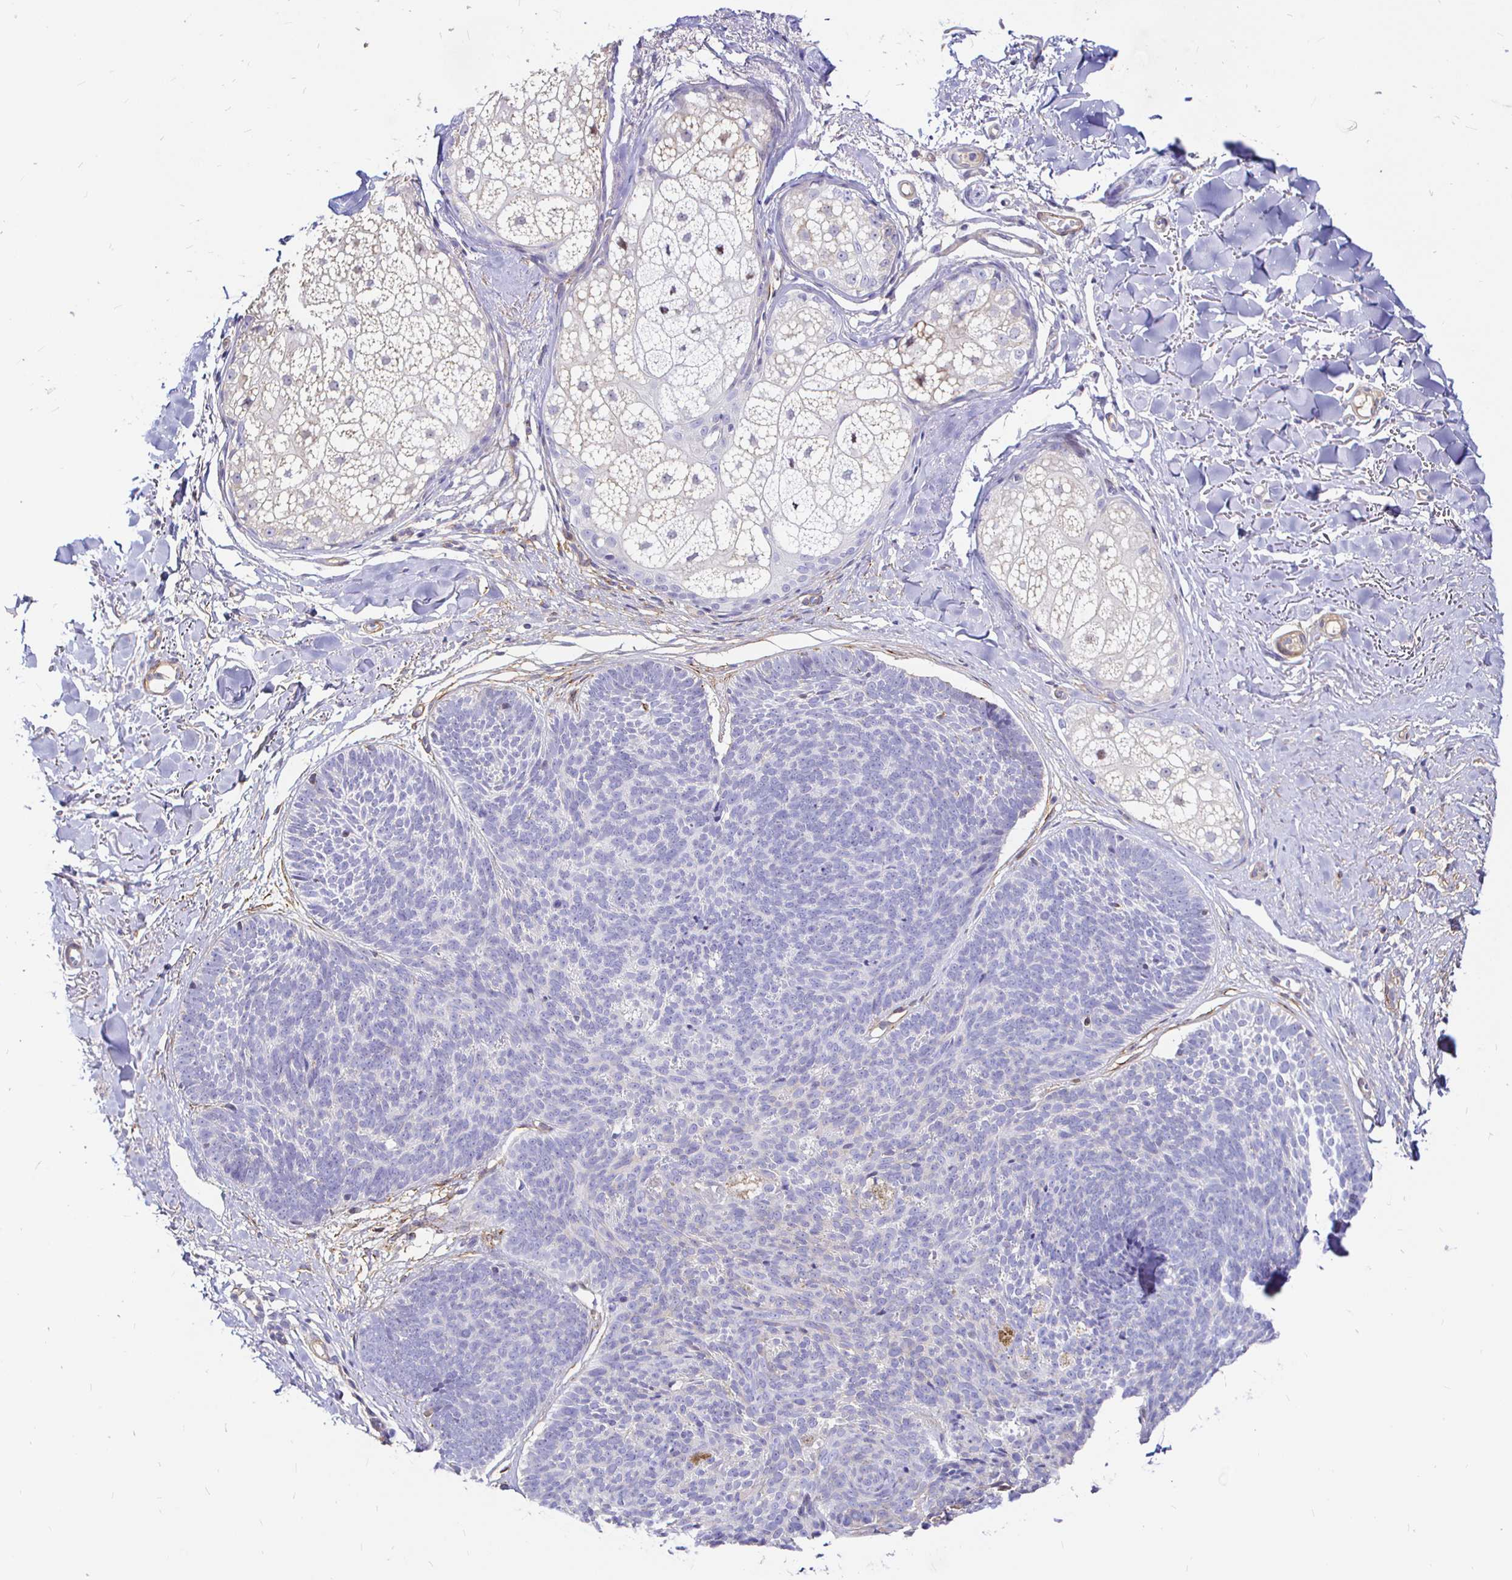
{"staining": {"intensity": "negative", "quantity": "none", "location": "none"}, "tissue": "skin cancer", "cell_type": "Tumor cells", "image_type": "cancer", "snomed": [{"axis": "morphology", "description": "Basal cell carcinoma"}, {"axis": "topography", "description": "Skin"}, {"axis": "topography", "description": "Skin of neck"}, {"axis": "topography", "description": "Skin of shoulder"}, {"axis": "topography", "description": "Skin of back"}], "caption": "Human skin basal cell carcinoma stained for a protein using IHC reveals no staining in tumor cells.", "gene": "PALM2AKAP2", "patient": {"sex": "male", "age": 80}}